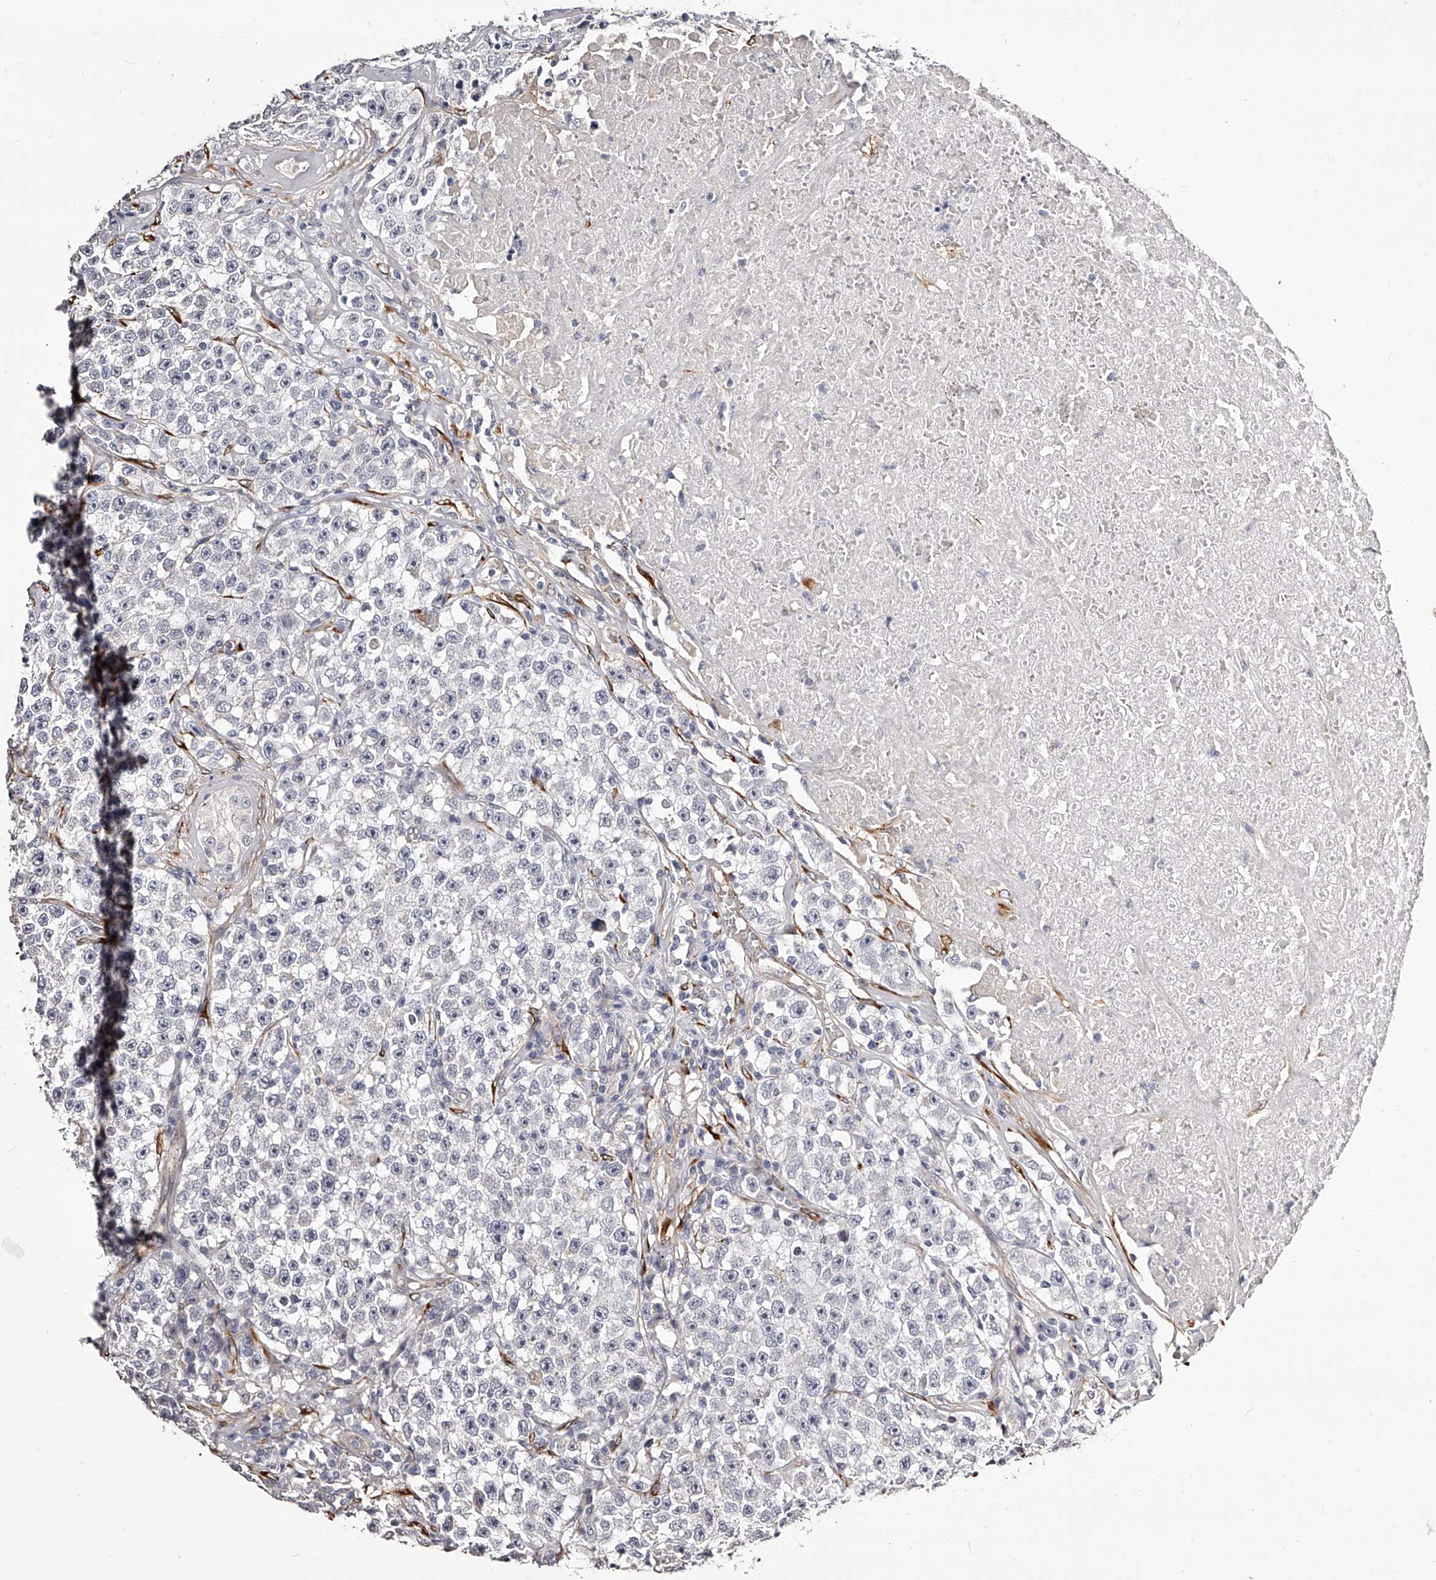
{"staining": {"intensity": "negative", "quantity": "none", "location": "none"}, "tissue": "testis cancer", "cell_type": "Tumor cells", "image_type": "cancer", "snomed": [{"axis": "morphology", "description": "Seminoma, NOS"}, {"axis": "topography", "description": "Testis"}], "caption": "DAB immunohistochemical staining of human testis cancer demonstrates no significant expression in tumor cells.", "gene": "CD82", "patient": {"sex": "male", "age": 22}}